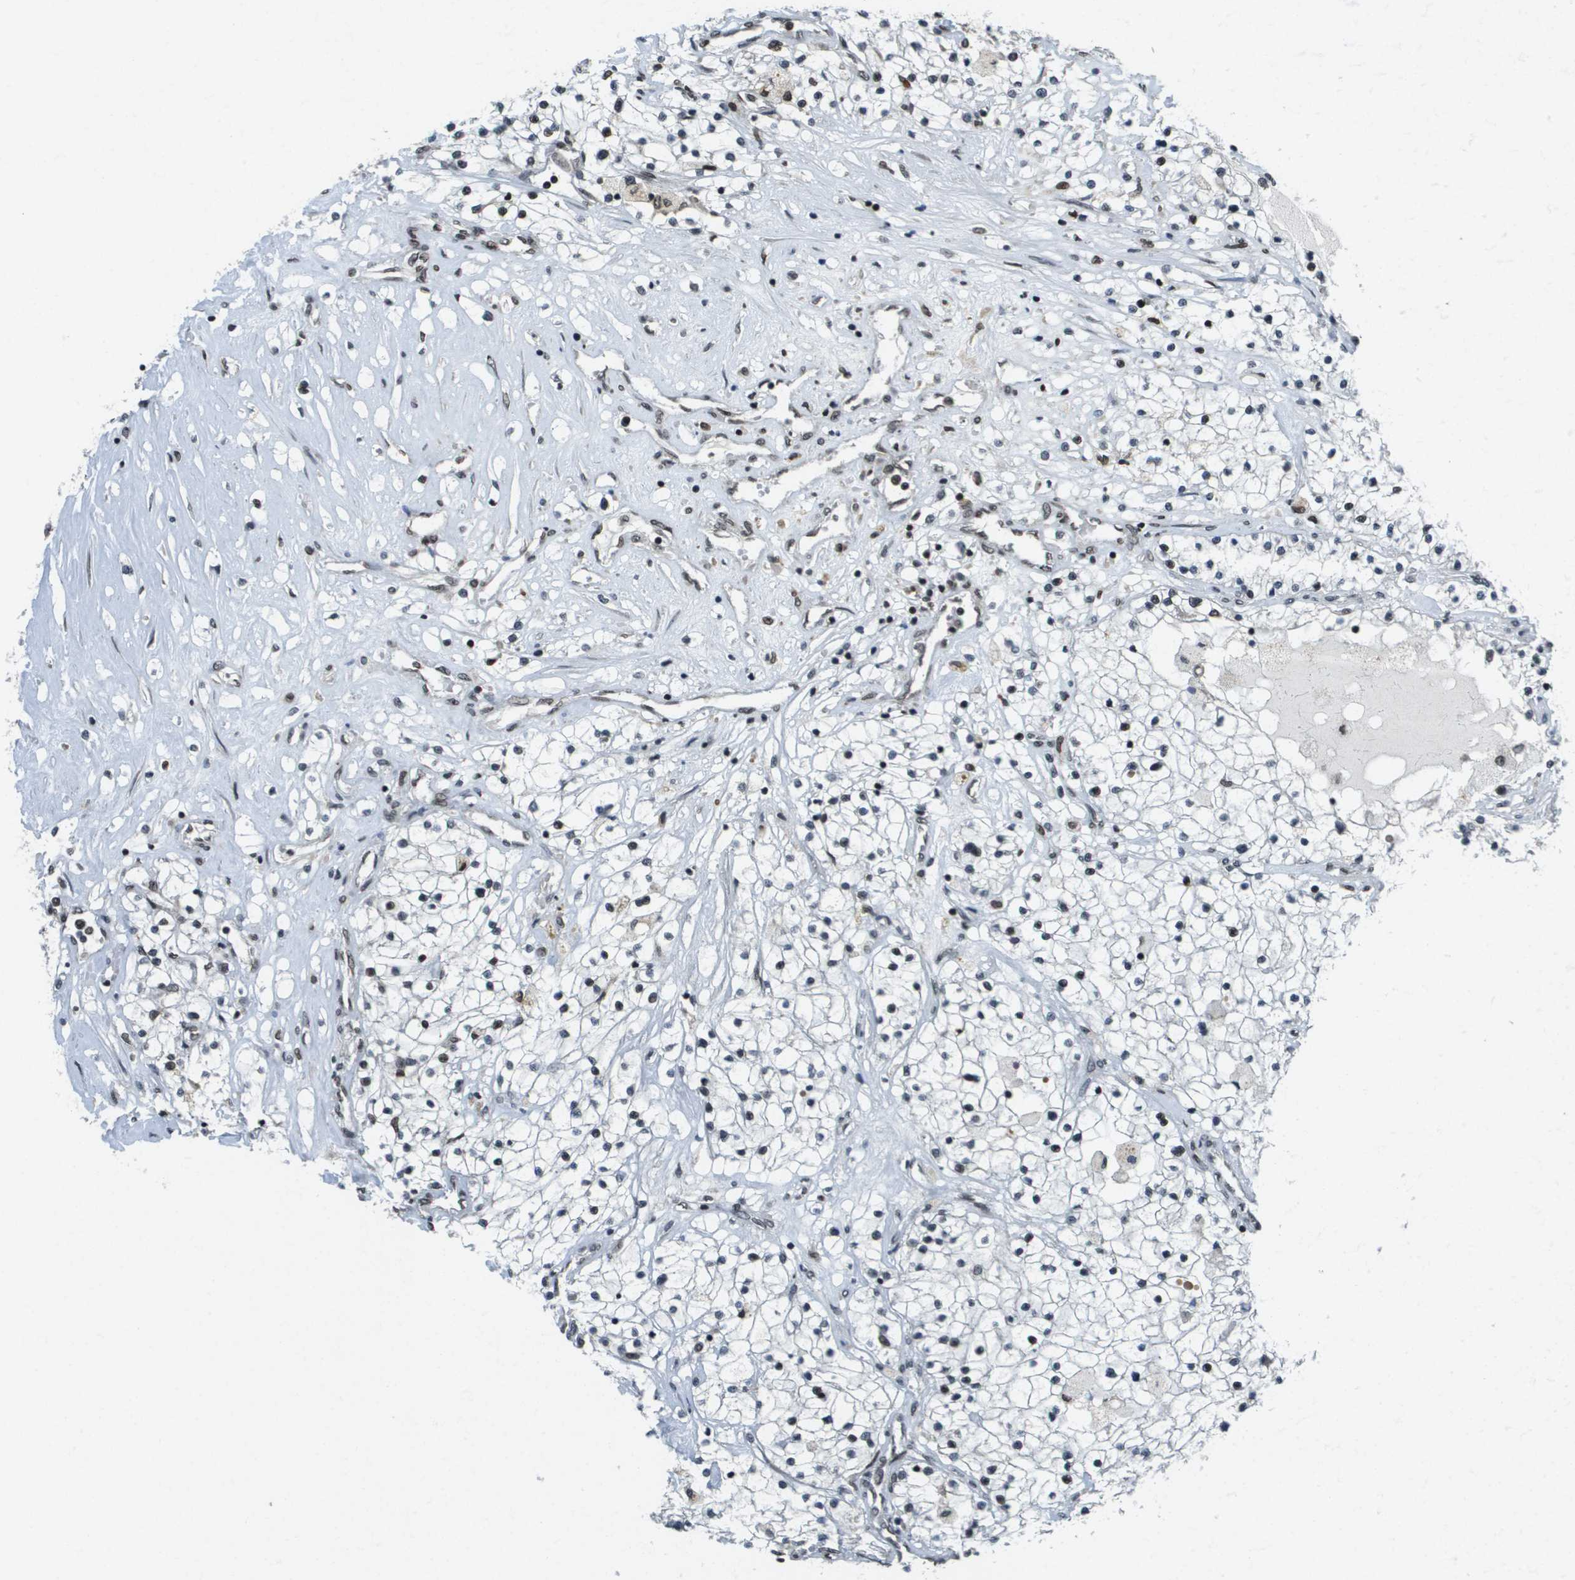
{"staining": {"intensity": "moderate", "quantity": ">75%", "location": "nuclear"}, "tissue": "renal cancer", "cell_type": "Tumor cells", "image_type": "cancer", "snomed": [{"axis": "morphology", "description": "Adenocarcinoma, NOS"}, {"axis": "topography", "description": "Kidney"}], "caption": "Adenocarcinoma (renal) tissue shows moderate nuclear positivity in approximately >75% of tumor cells", "gene": "RECQL4", "patient": {"sex": "male", "age": 68}}